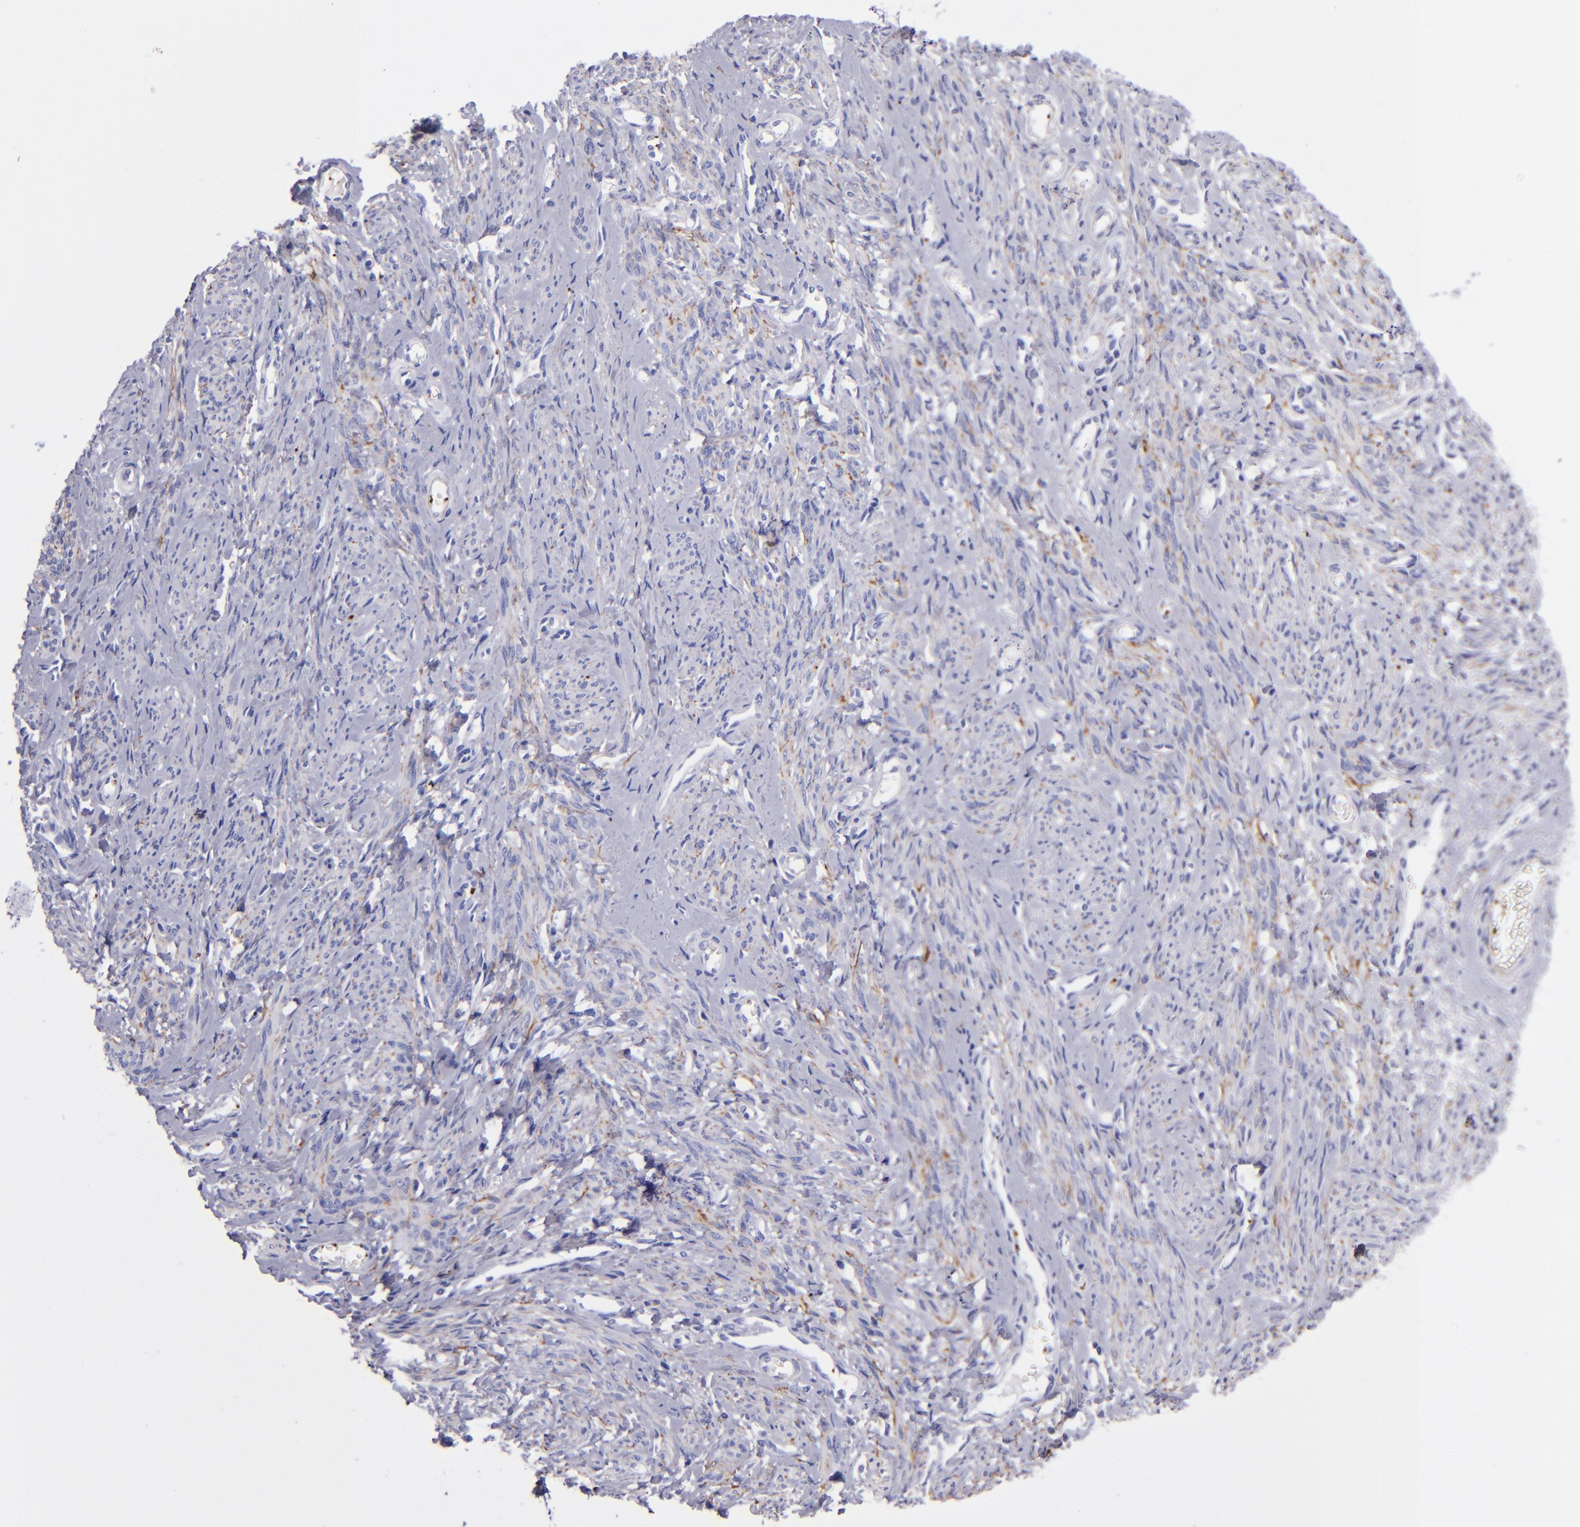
{"staining": {"intensity": "negative", "quantity": "none", "location": "none"}, "tissue": "smooth muscle", "cell_type": "Smooth muscle cells", "image_type": "normal", "snomed": [{"axis": "morphology", "description": "Normal tissue, NOS"}, {"axis": "topography", "description": "Cervix"}, {"axis": "topography", "description": "Endometrium"}], "caption": "Smooth muscle cells are negative for protein expression in benign human smooth muscle. (DAB (3,3'-diaminobenzidine) immunohistochemistry (IHC) with hematoxylin counter stain).", "gene": "EFCAB13", "patient": {"sex": "female", "age": 65}}